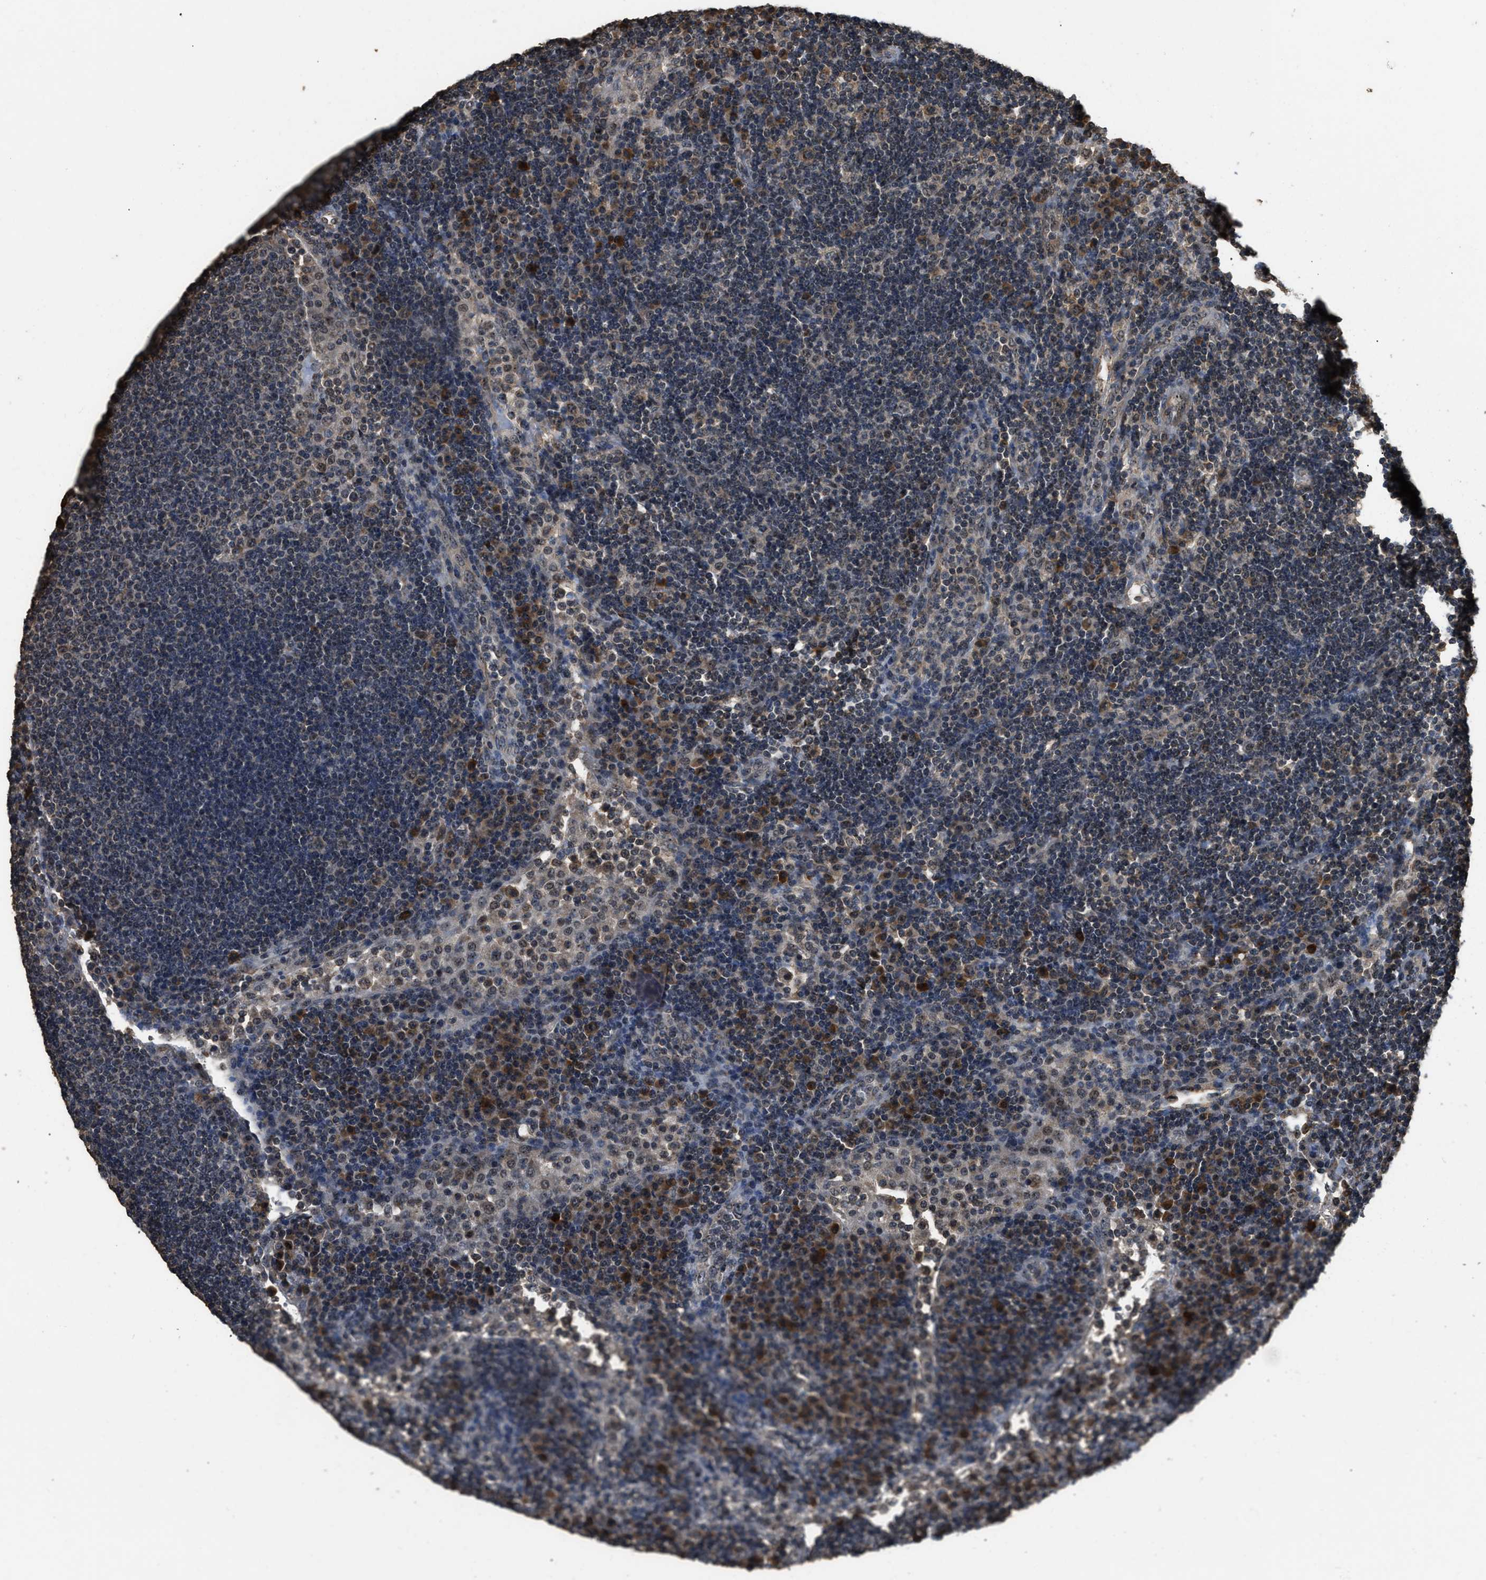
{"staining": {"intensity": "weak", "quantity": "<25%", "location": "nuclear"}, "tissue": "lymph node", "cell_type": "Germinal center cells", "image_type": "normal", "snomed": [{"axis": "morphology", "description": "Normal tissue, NOS"}, {"axis": "topography", "description": "Lymph node"}], "caption": "This is an IHC micrograph of normal human lymph node. There is no positivity in germinal center cells.", "gene": "DENND6B", "patient": {"sex": "female", "age": 53}}